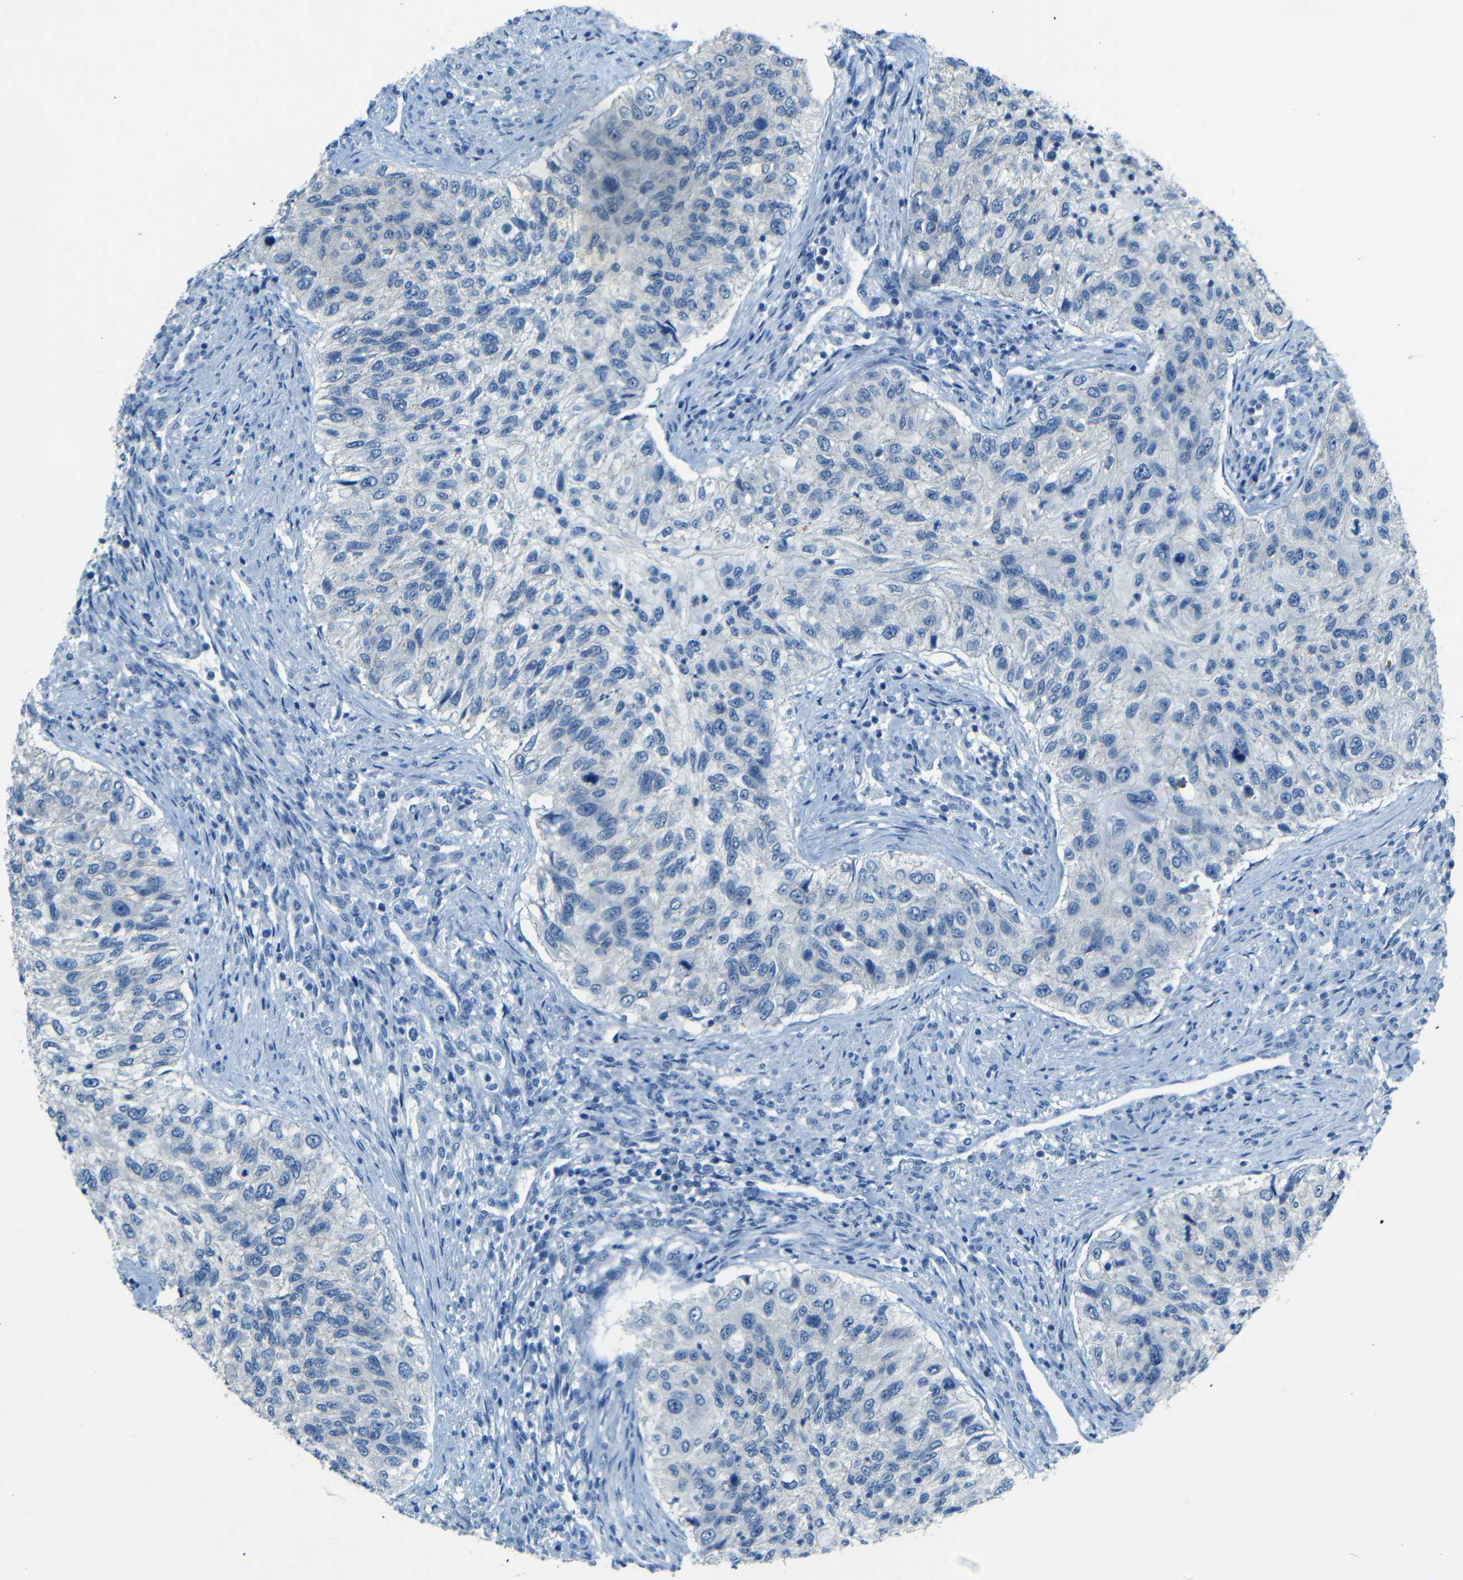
{"staining": {"intensity": "negative", "quantity": "none", "location": "none"}, "tissue": "urothelial cancer", "cell_type": "Tumor cells", "image_type": "cancer", "snomed": [{"axis": "morphology", "description": "Urothelial carcinoma, High grade"}, {"axis": "topography", "description": "Urinary bladder"}], "caption": "Protein analysis of urothelial carcinoma (high-grade) exhibits no significant staining in tumor cells.", "gene": "ZMAT1", "patient": {"sex": "female", "age": 60}}